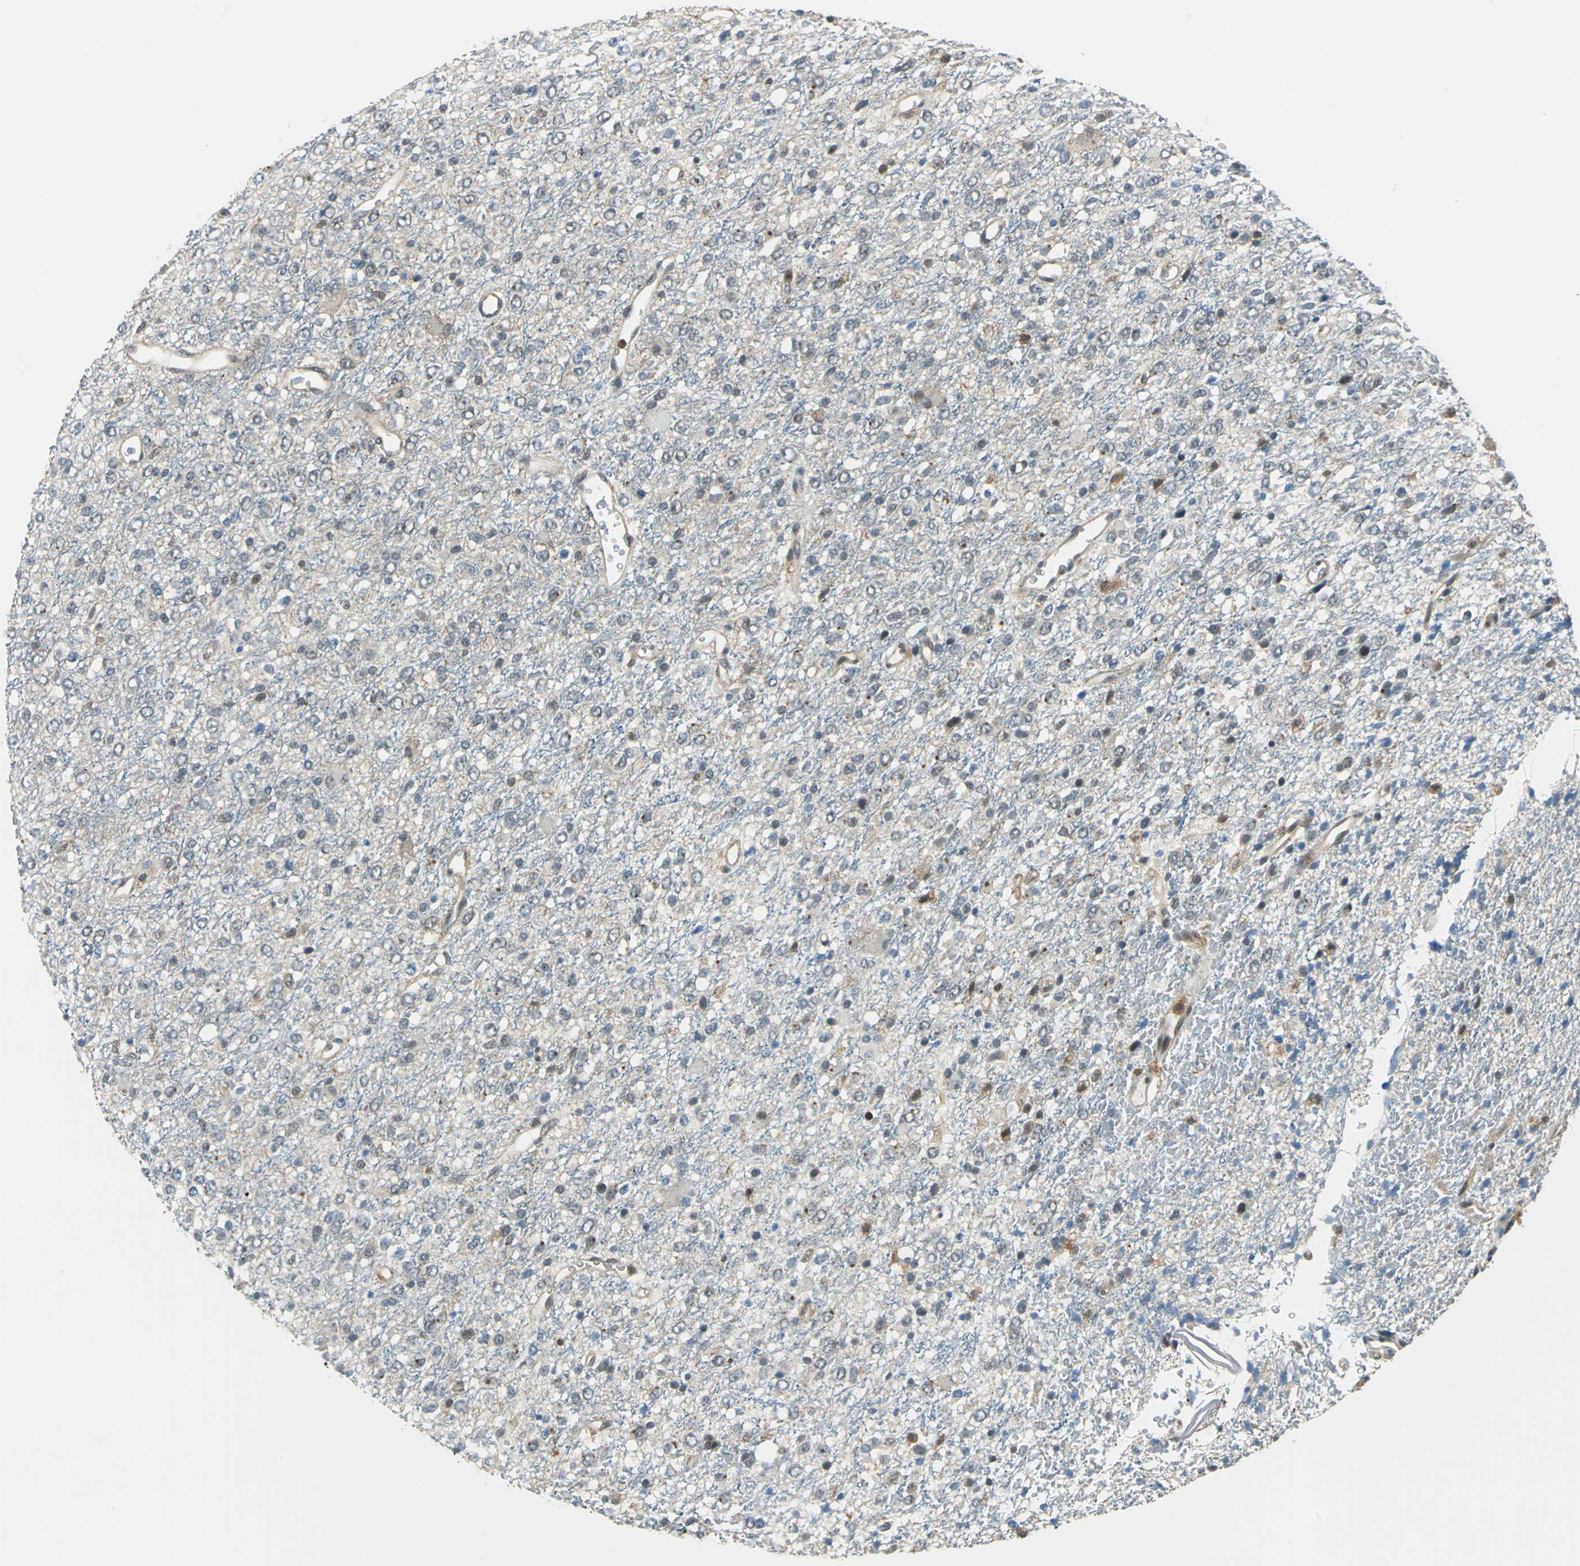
{"staining": {"intensity": "weak", "quantity": "<25%", "location": "cytoplasmic/membranous,nuclear"}, "tissue": "glioma", "cell_type": "Tumor cells", "image_type": "cancer", "snomed": [{"axis": "morphology", "description": "Glioma, malignant, High grade"}, {"axis": "topography", "description": "pancreas cauda"}], "caption": "An immunohistochemistry (IHC) histopathology image of high-grade glioma (malignant) is shown. There is no staining in tumor cells of high-grade glioma (malignant). (DAB immunohistochemistry (IHC) with hematoxylin counter stain).", "gene": "ARPC3", "patient": {"sex": "male", "age": 60}}